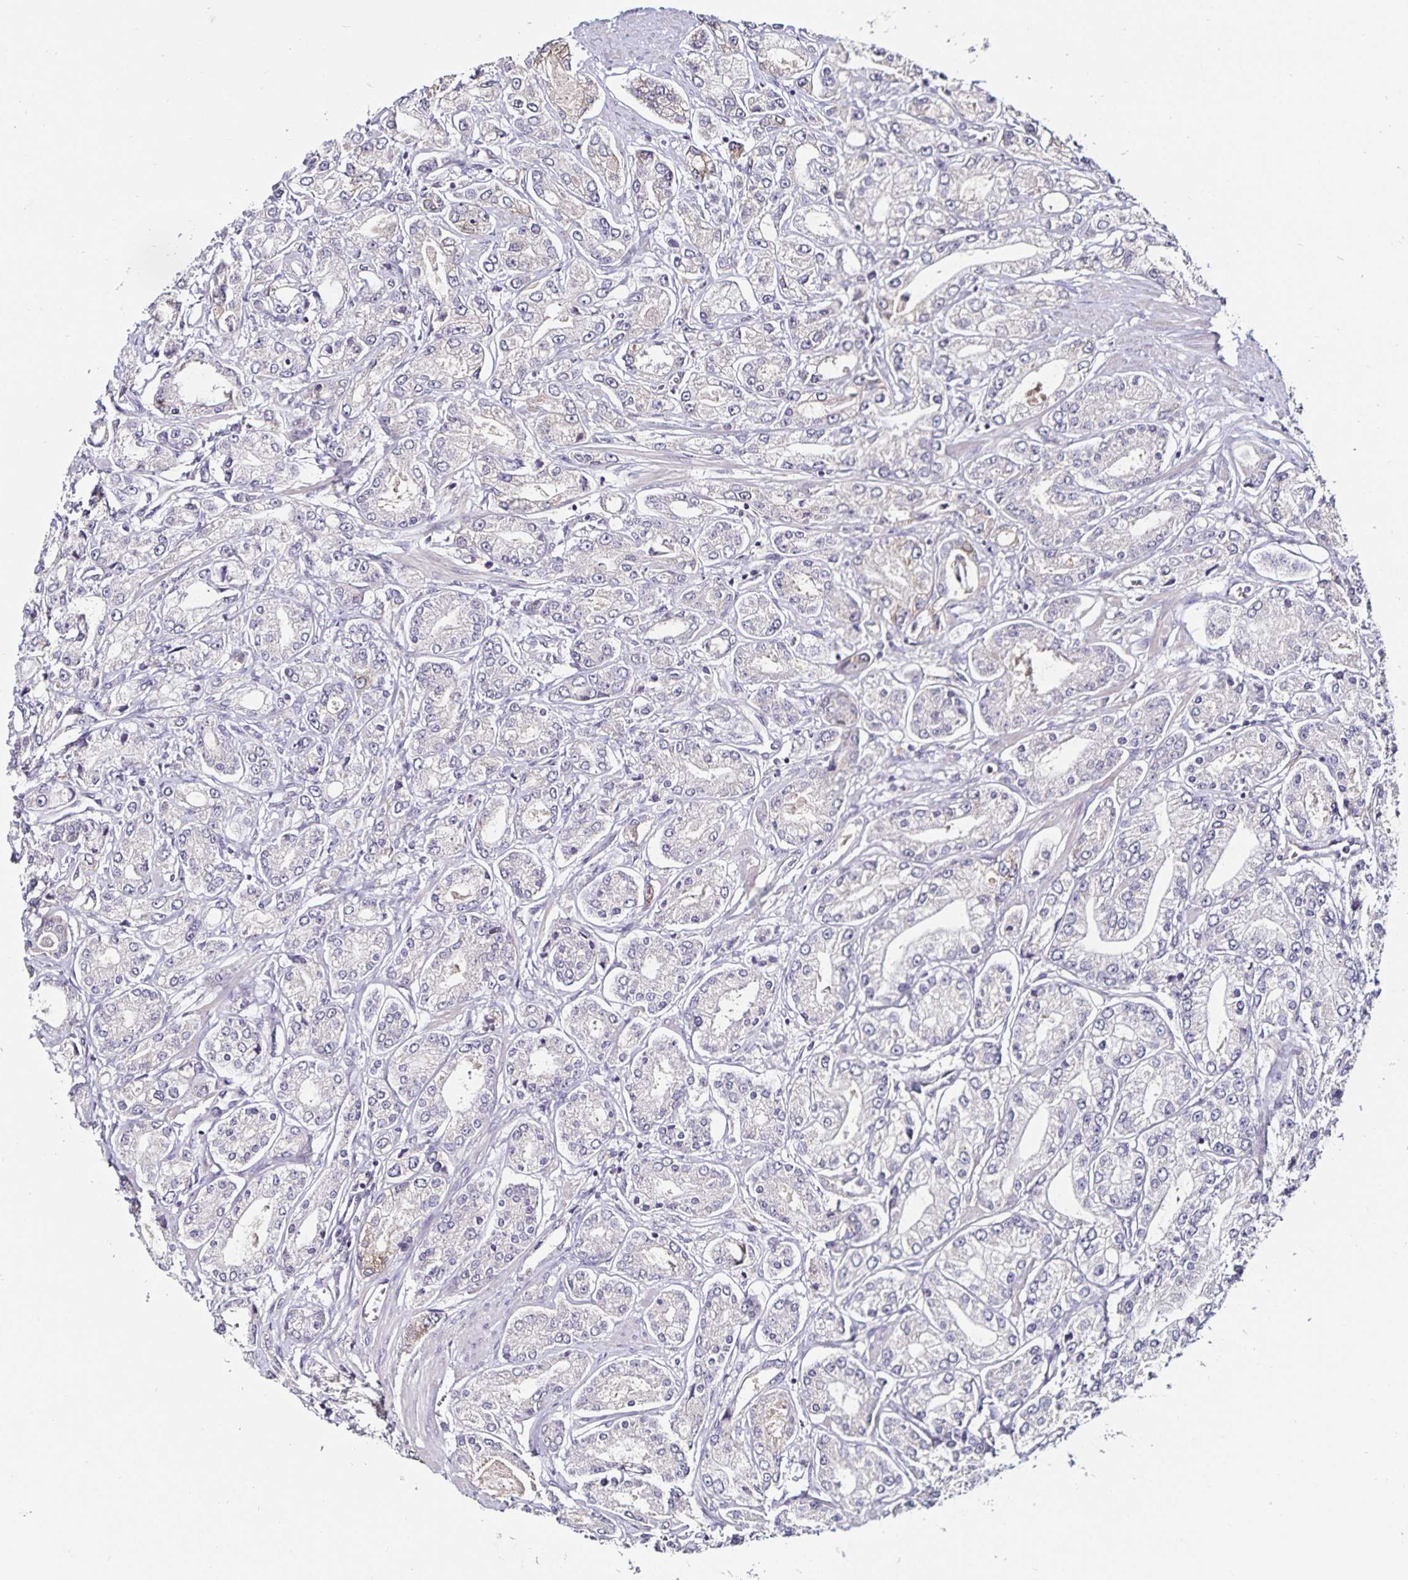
{"staining": {"intensity": "weak", "quantity": "<25%", "location": "cytoplasmic/membranous"}, "tissue": "prostate cancer", "cell_type": "Tumor cells", "image_type": "cancer", "snomed": [{"axis": "morphology", "description": "Adenocarcinoma, High grade"}, {"axis": "topography", "description": "Prostate"}], "caption": "Human adenocarcinoma (high-grade) (prostate) stained for a protein using immunohistochemistry reveals no expression in tumor cells.", "gene": "ACSL5", "patient": {"sex": "male", "age": 66}}